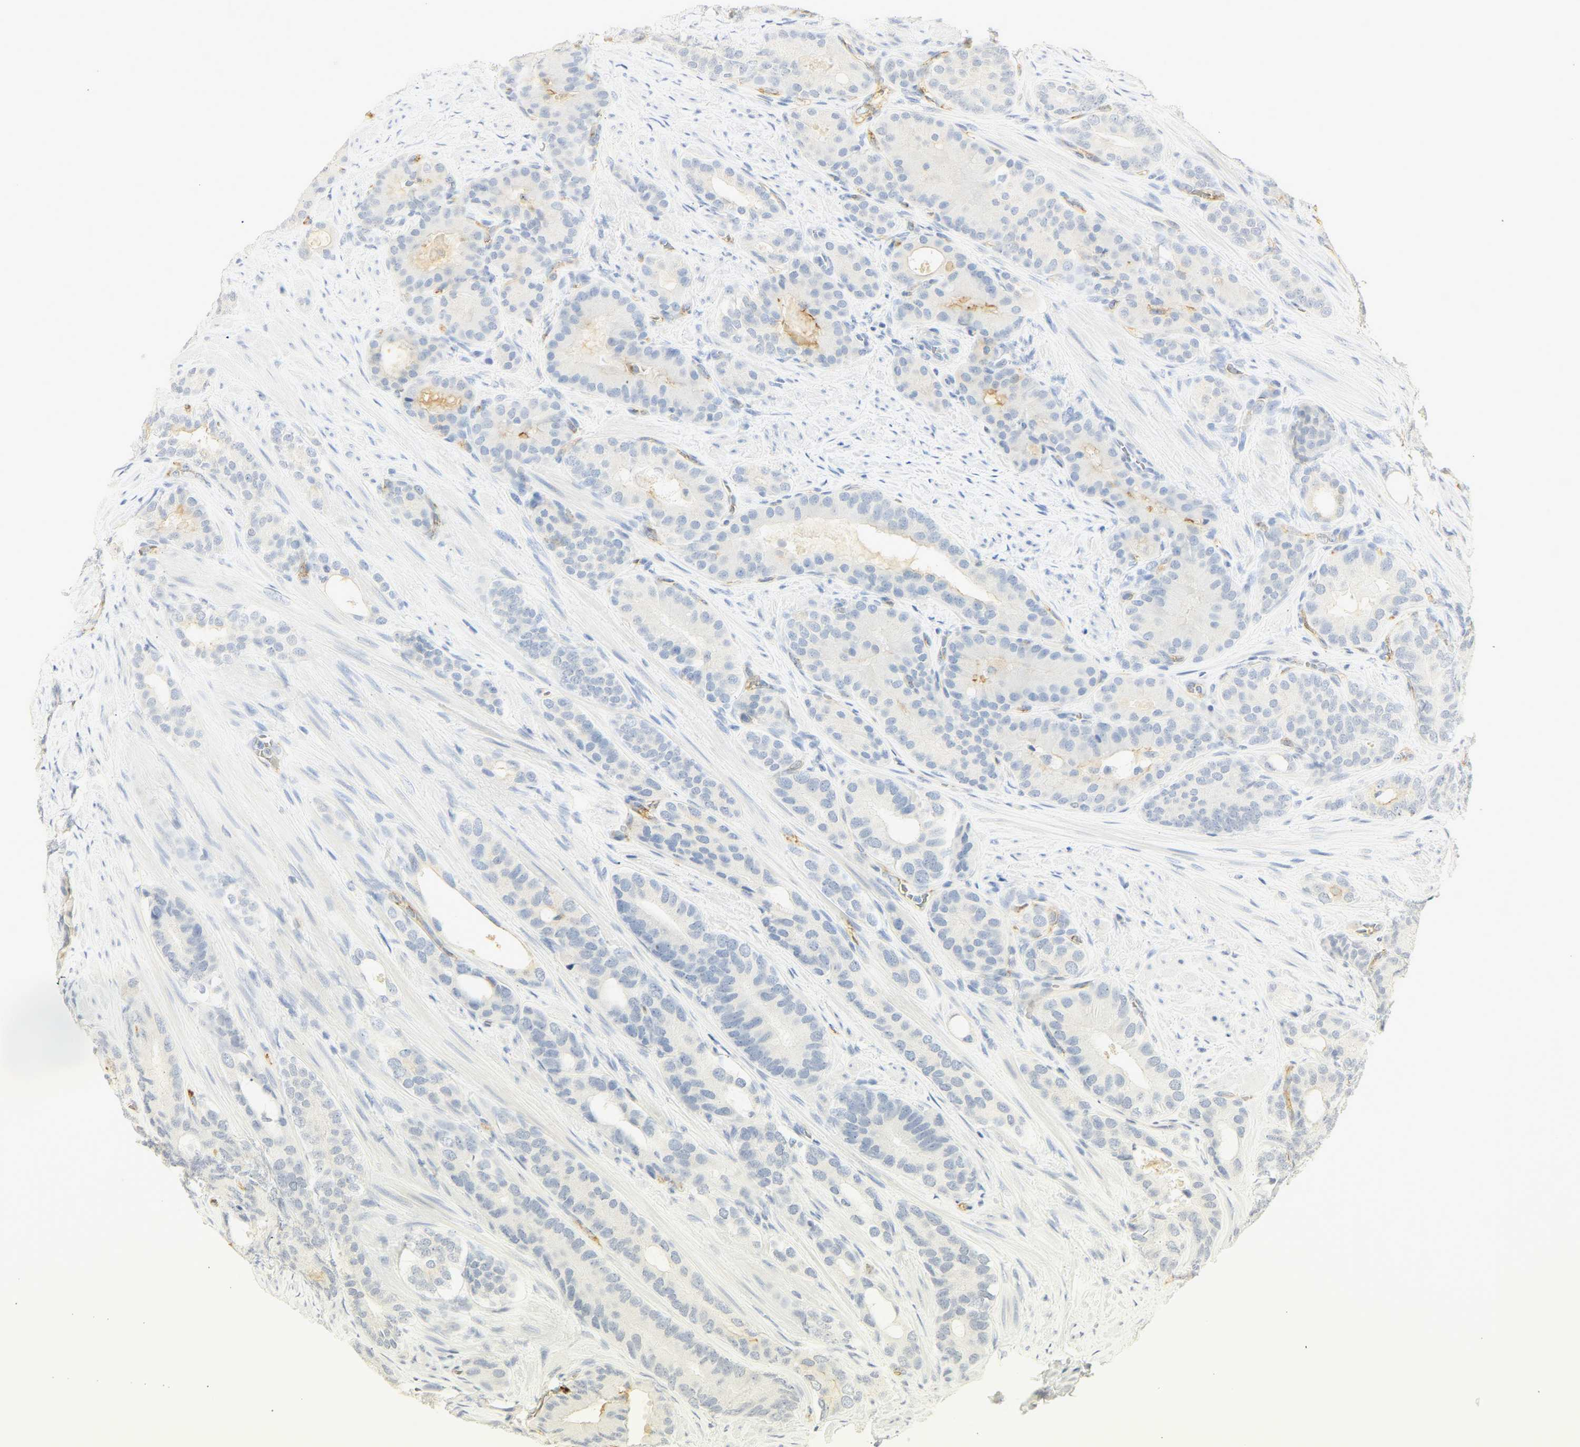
{"staining": {"intensity": "moderate", "quantity": "<25%", "location": "cytoplasmic/membranous"}, "tissue": "prostate cancer", "cell_type": "Tumor cells", "image_type": "cancer", "snomed": [{"axis": "morphology", "description": "Adenocarcinoma, Low grade"}, {"axis": "topography", "description": "Prostate"}], "caption": "Tumor cells show moderate cytoplasmic/membranous positivity in about <25% of cells in prostate cancer (adenocarcinoma (low-grade)).", "gene": "CEACAM5", "patient": {"sex": "male", "age": 63}}